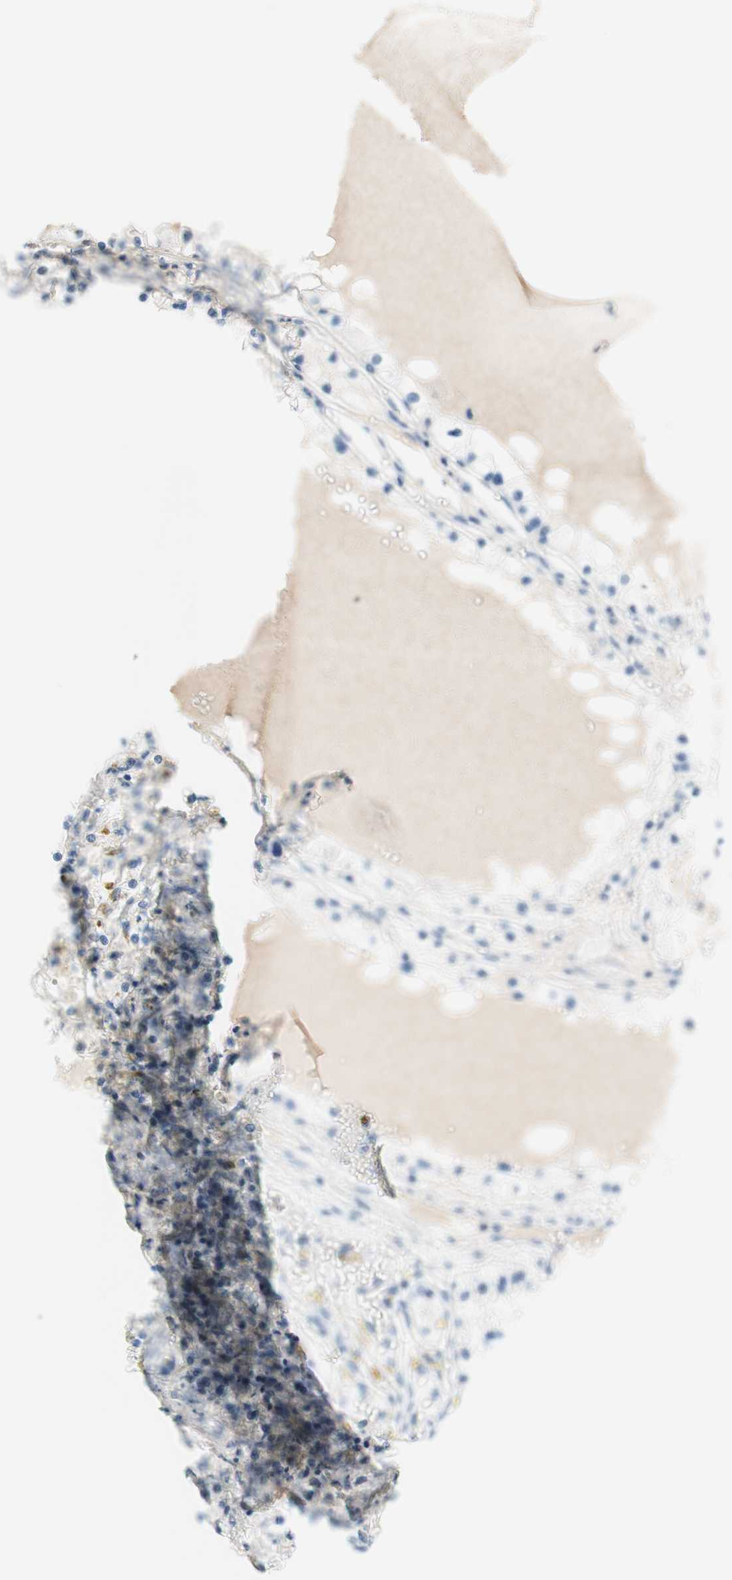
{"staining": {"intensity": "negative", "quantity": "none", "location": "none"}, "tissue": "renal cancer", "cell_type": "Tumor cells", "image_type": "cancer", "snomed": [{"axis": "morphology", "description": "Adenocarcinoma, NOS"}, {"axis": "topography", "description": "Kidney"}], "caption": "Tumor cells show no significant protein expression in adenocarcinoma (renal). (DAB immunohistochemistry visualized using brightfield microscopy, high magnification).", "gene": "PASD1", "patient": {"sex": "male", "age": 68}}